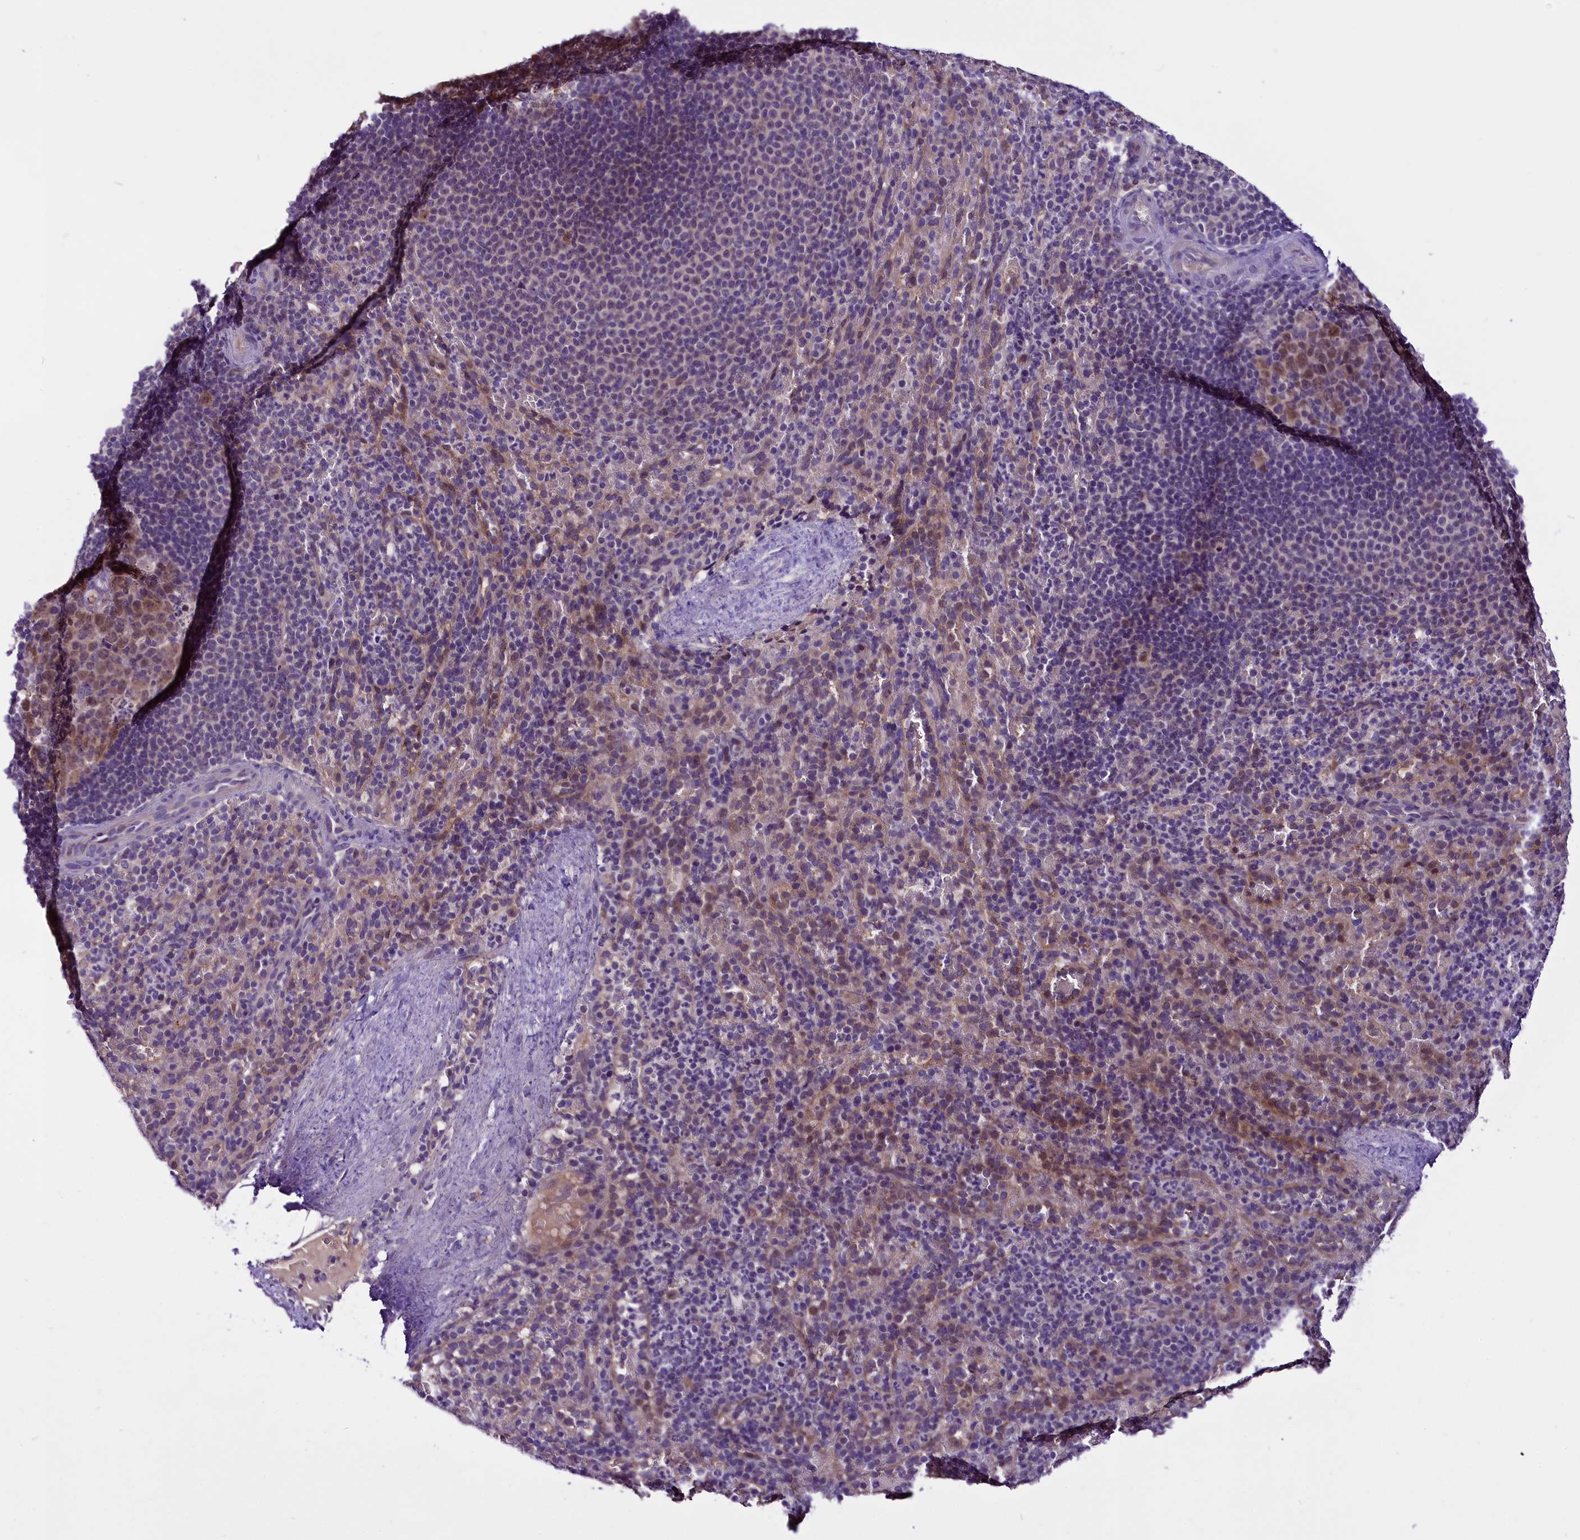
{"staining": {"intensity": "weak", "quantity": "<25%", "location": "cytoplasmic/membranous"}, "tissue": "spleen", "cell_type": "Cells in red pulp", "image_type": "normal", "snomed": [{"axis": "morphology", "description": "Normal tissue, NOS"}, {"axis": "topography", "description": "Spleen"}], "caption": "IHC histopathology image of unremarkable spleen: human spleen stained with DAB reveals no significant protein expression in cells in red pulp.", "gene": "C9orf40", "patient": {"sex": "female", "age": 21}}